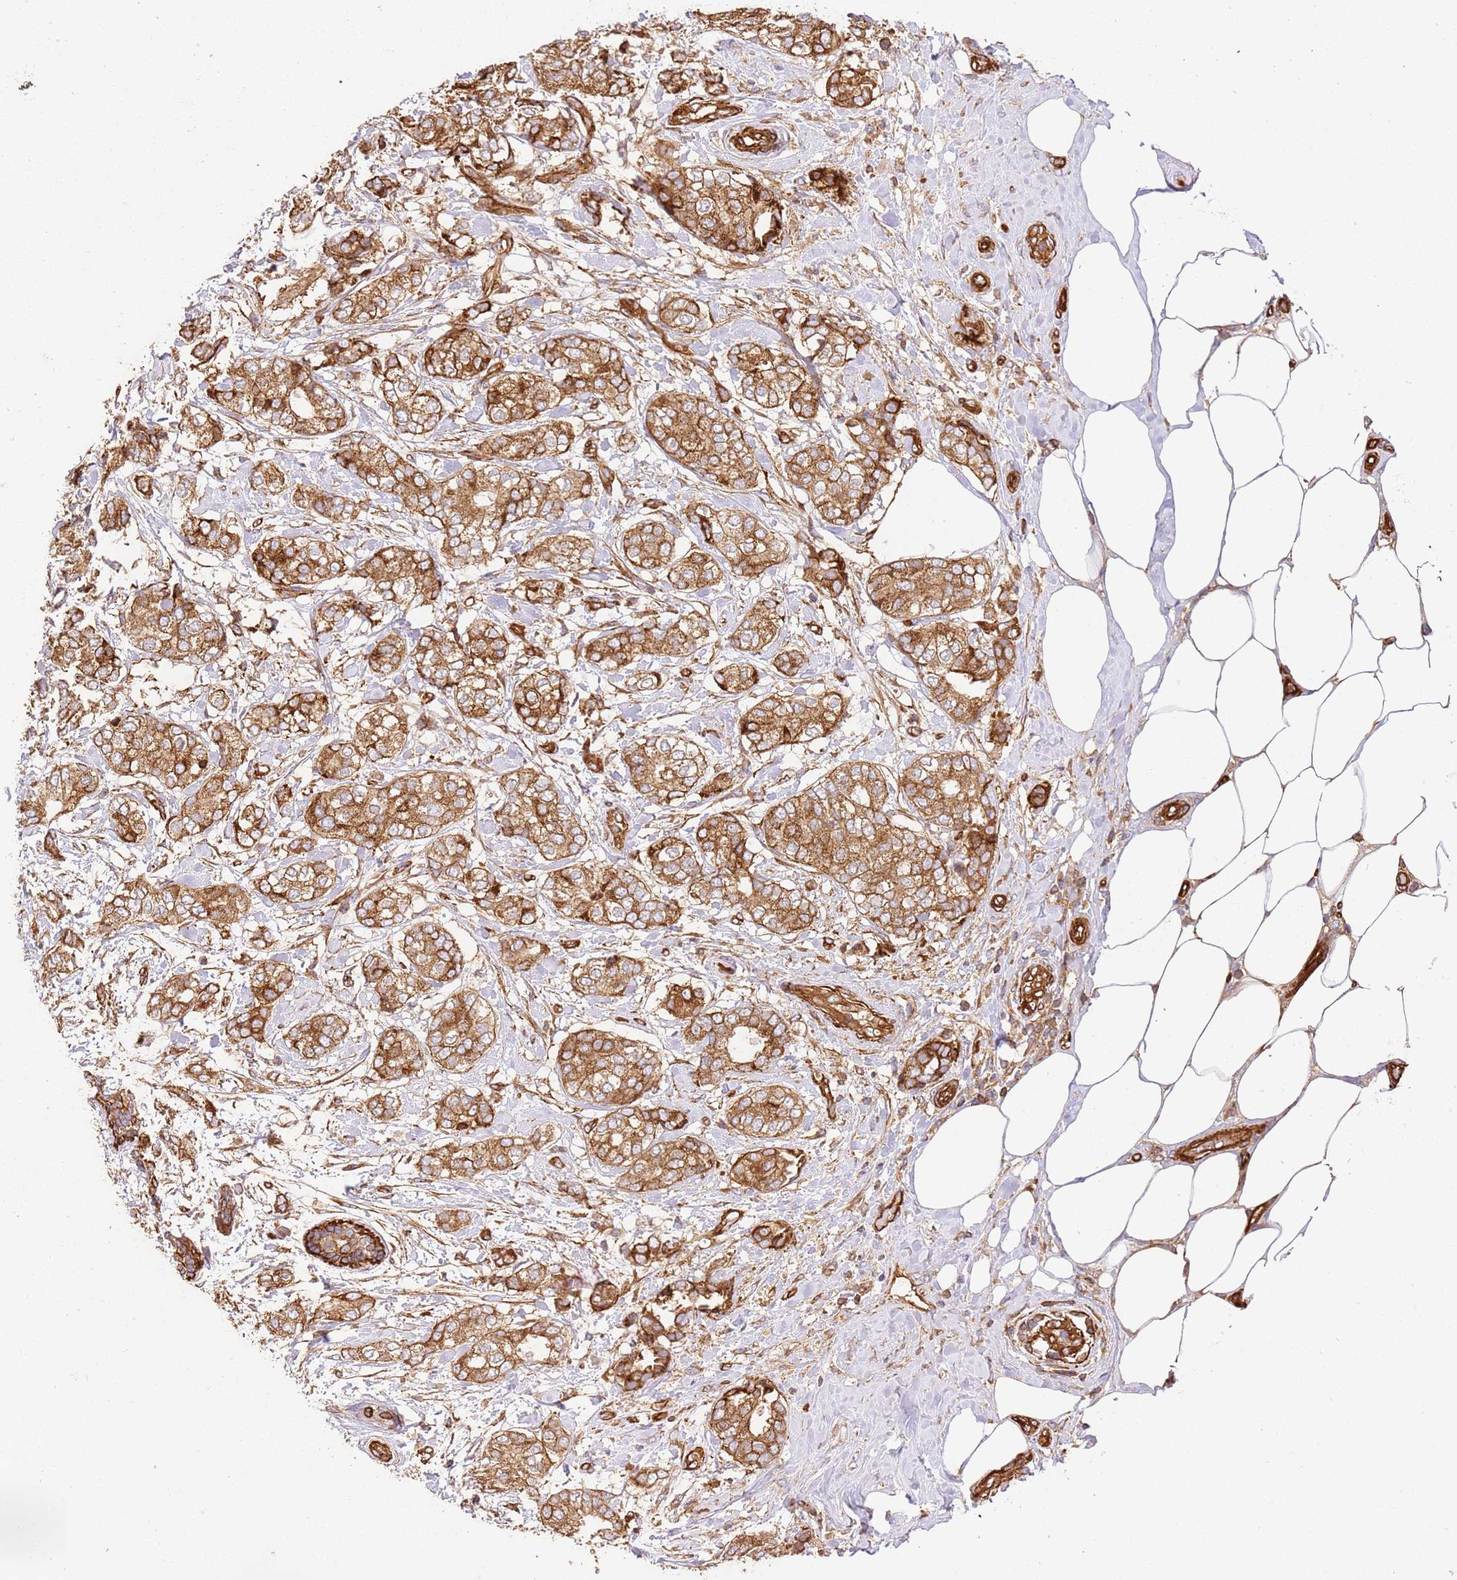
{"staining": {"intensity": "strong", "quantity": ">75%", "location": "cytoplasmic/membranous"}, "tissue": "breast cancer", "cell_type": "Tumor cells", "image_type": "cancer", "snomed": [{"axis": "morphology", "description": "Duct carcinoma"}, {"axis": "topography", "description": "Breast"}], "caption": "About >75% of tumor cells in breast cancer (intraductal carcinoma) reveal strong cytoplasmic/membranous protein staining as visualized by brown immunohistochemical staining.", "gene": "ZBTB39", "patient": {"sex": "female", "age": 73}}